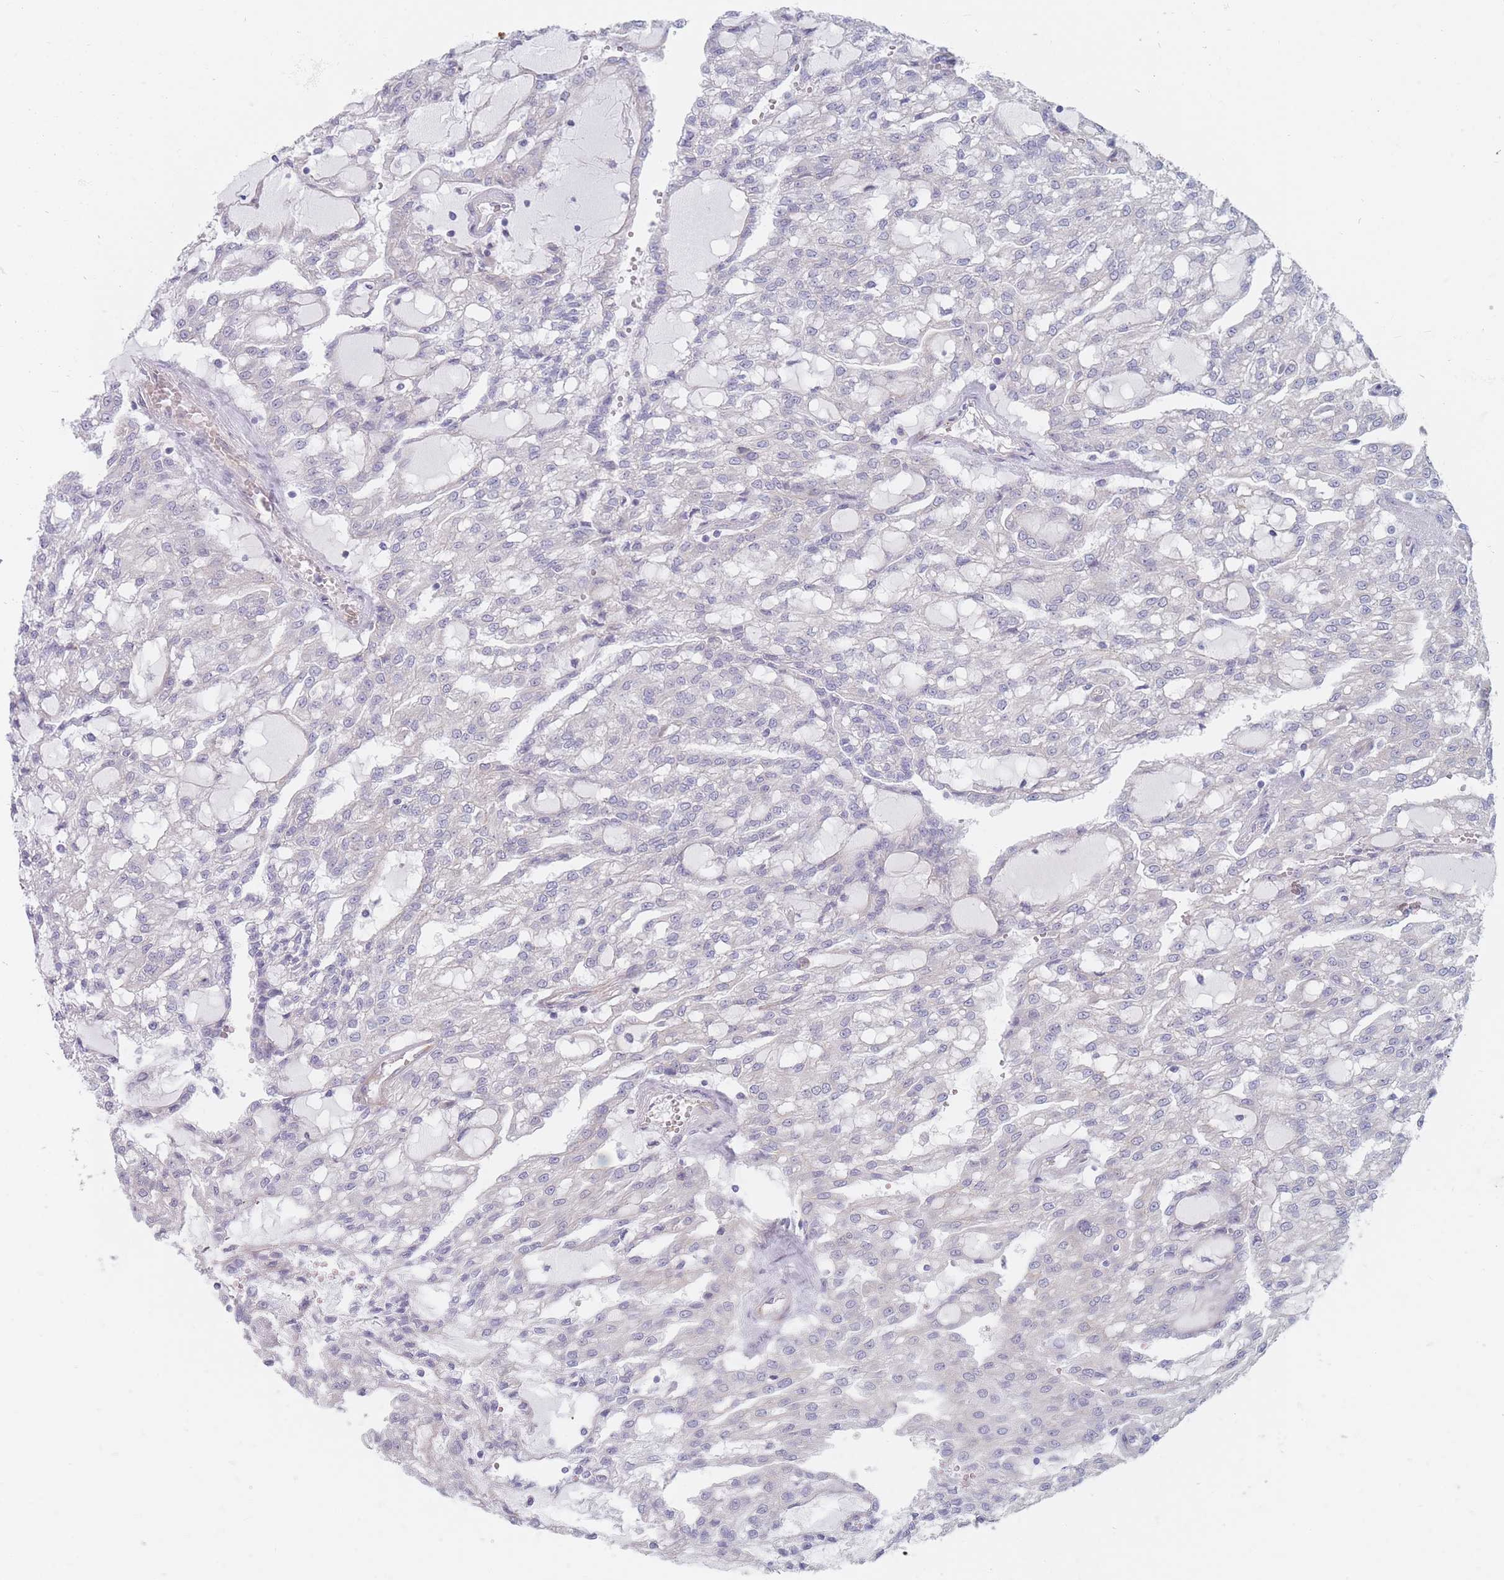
{"staining": {"intensity": "negative", "quantity": "none", "location": "none"}, "tissue": "renal cancer", "cell_type": "Tumor cells", "image_type": "cancer", "snomed": [{"axis": "morphology", "description": "Adenocarcinoma, NOS"}, {"axis": "topography", "description": "Kidney"}], "caption": "Immunohistochemistry of renal cancer demonstrates no positivity in tumor cells.", "gene": "ERBIN", "patient": {"sex": "male", "age": 63}}